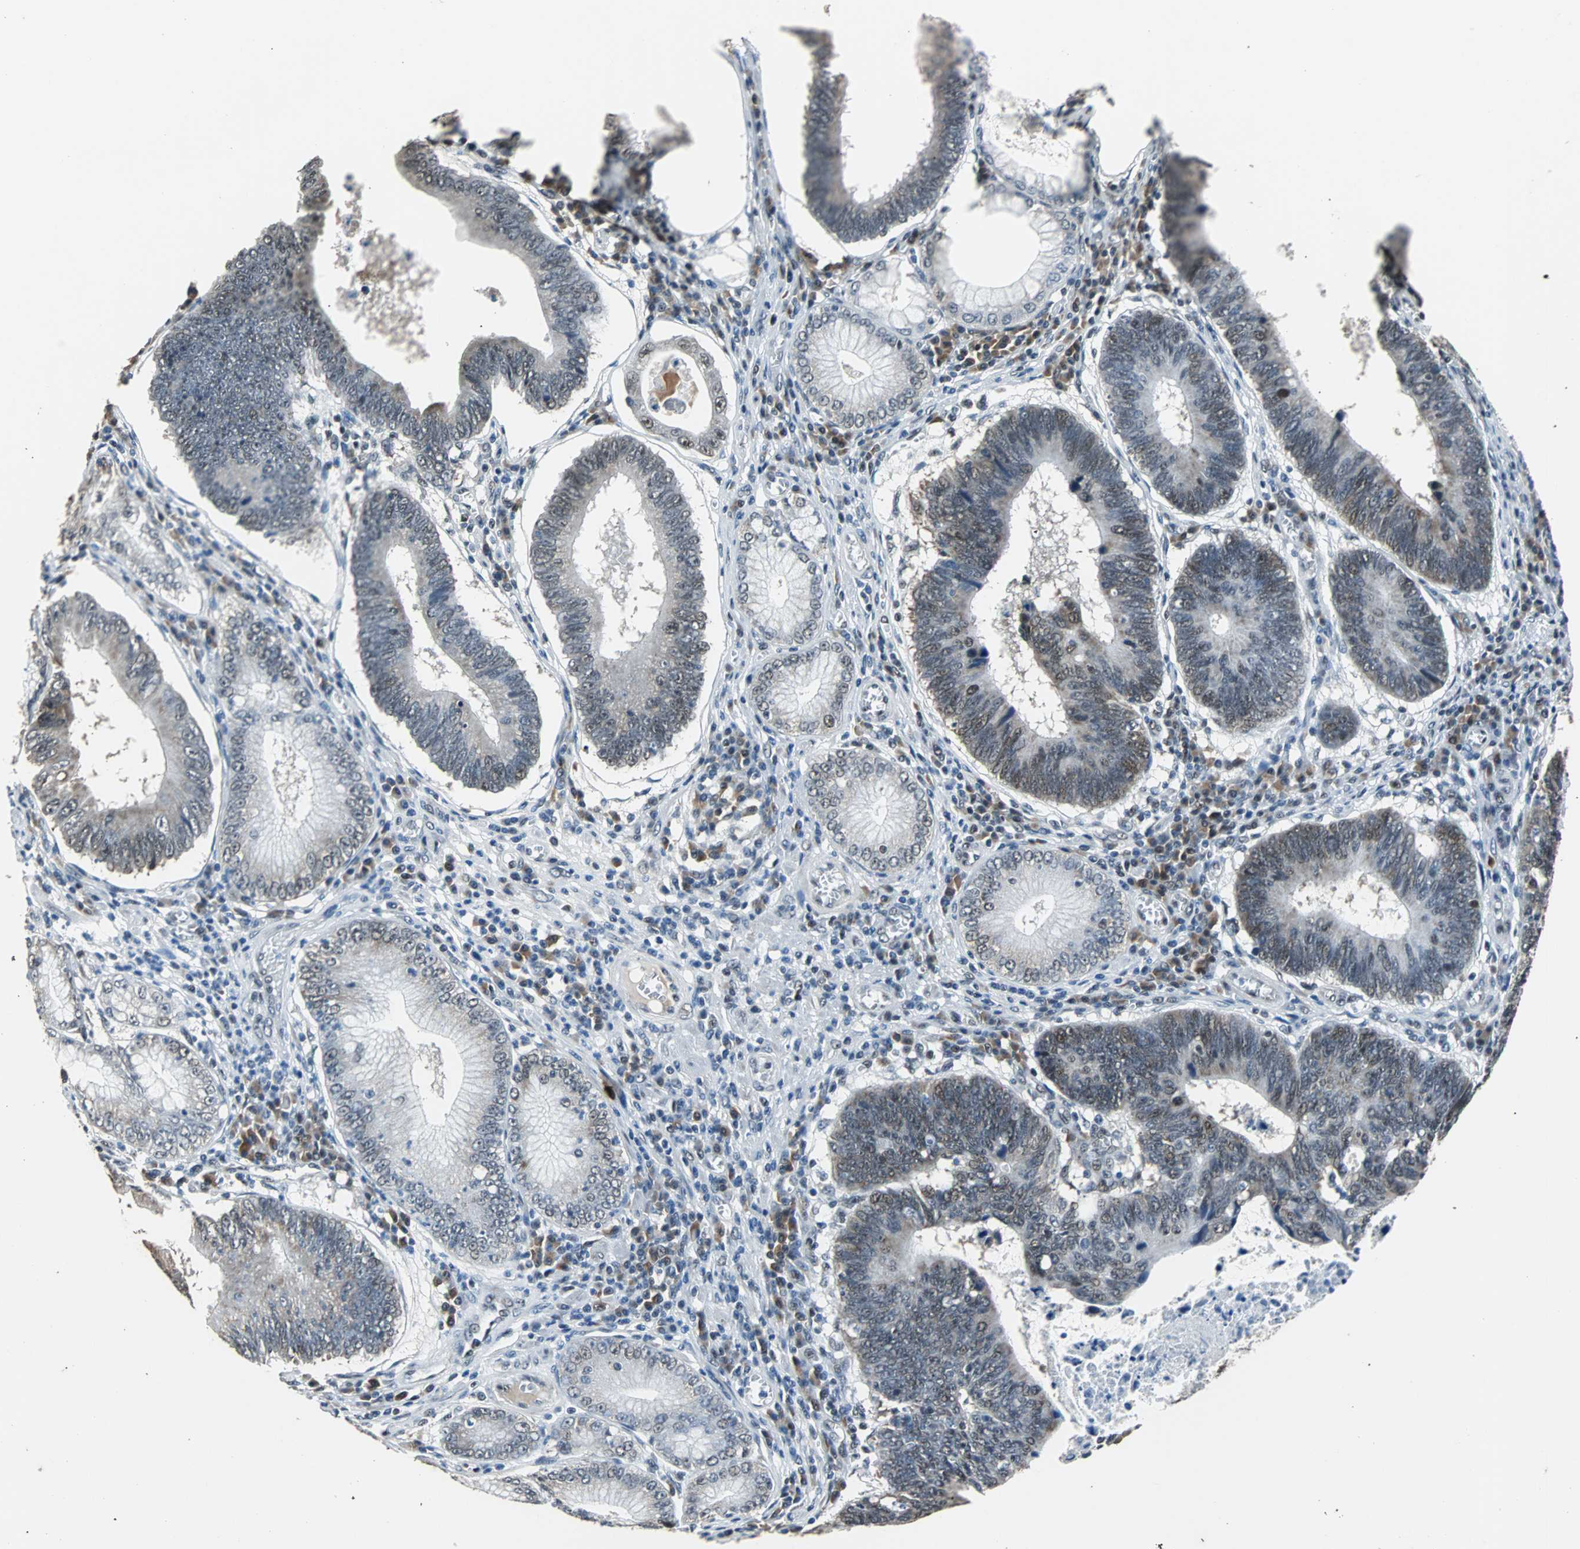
{"staining": {"intensity": "weak", "quantity": "<25%", "location": "cytoplasmic/membranous,nuclear"}, "tissue": "stomach cancer", "cell_type": "Tumor cells", "image_type": "cancer", "snomed": [{"axis": "morphology", "description": "Adenocarcinoma, NOS"}, {"axis": "topography", "description": "Stomach"}], "caption": "High magnification brightfield microscopy of adenocarcinoma (stomach) stained with DAB (brown) and counterstained with hematoxylin (blue): tumor cells show no significant expression.", "gene": "USP28", "patient": {"sex": "male", "age": 59}}